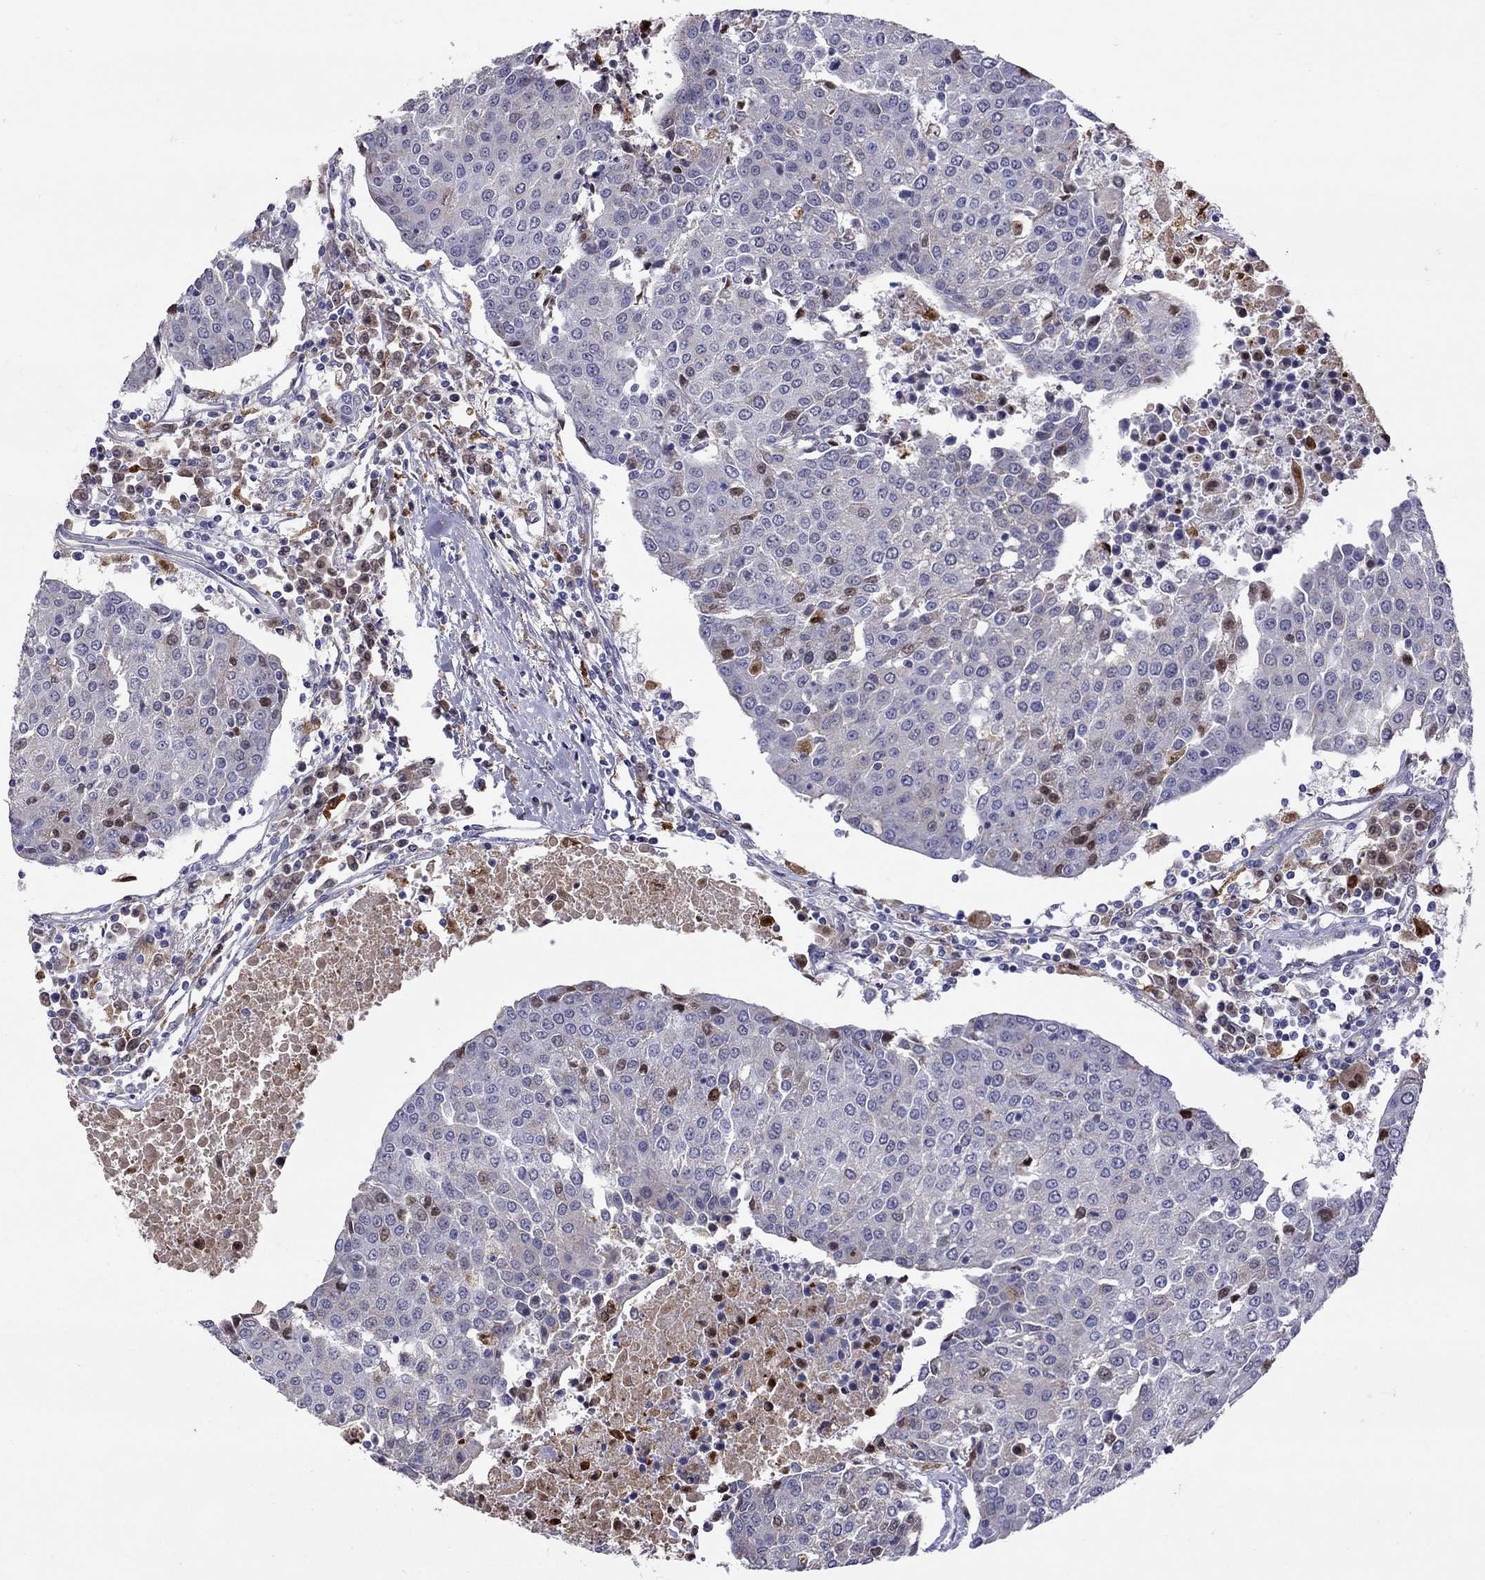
{"staining": {"intensity": "negative", "quantity": "none", "location": "none"}, "tissue": "urothelial cancer", "cell_type": "Tumor cells", "image_type": "cancer", "snomed": [{"axis": "morphology", "description": "Urothelial carcinoma, High grade"}, {"axis": "topography", "description": "Urinary bladder"}], "caption": "High magnification brightfield microscopy of urothelial carcinoma (high-grade) stained with DAB (3,3'-diaminobenzidine) (brown) and counterstained with hematoxylin (blue): tumor cells show no significant positivity.", "gene": "SERPINA3", "patient": {"sex": "female", "age": 85}}